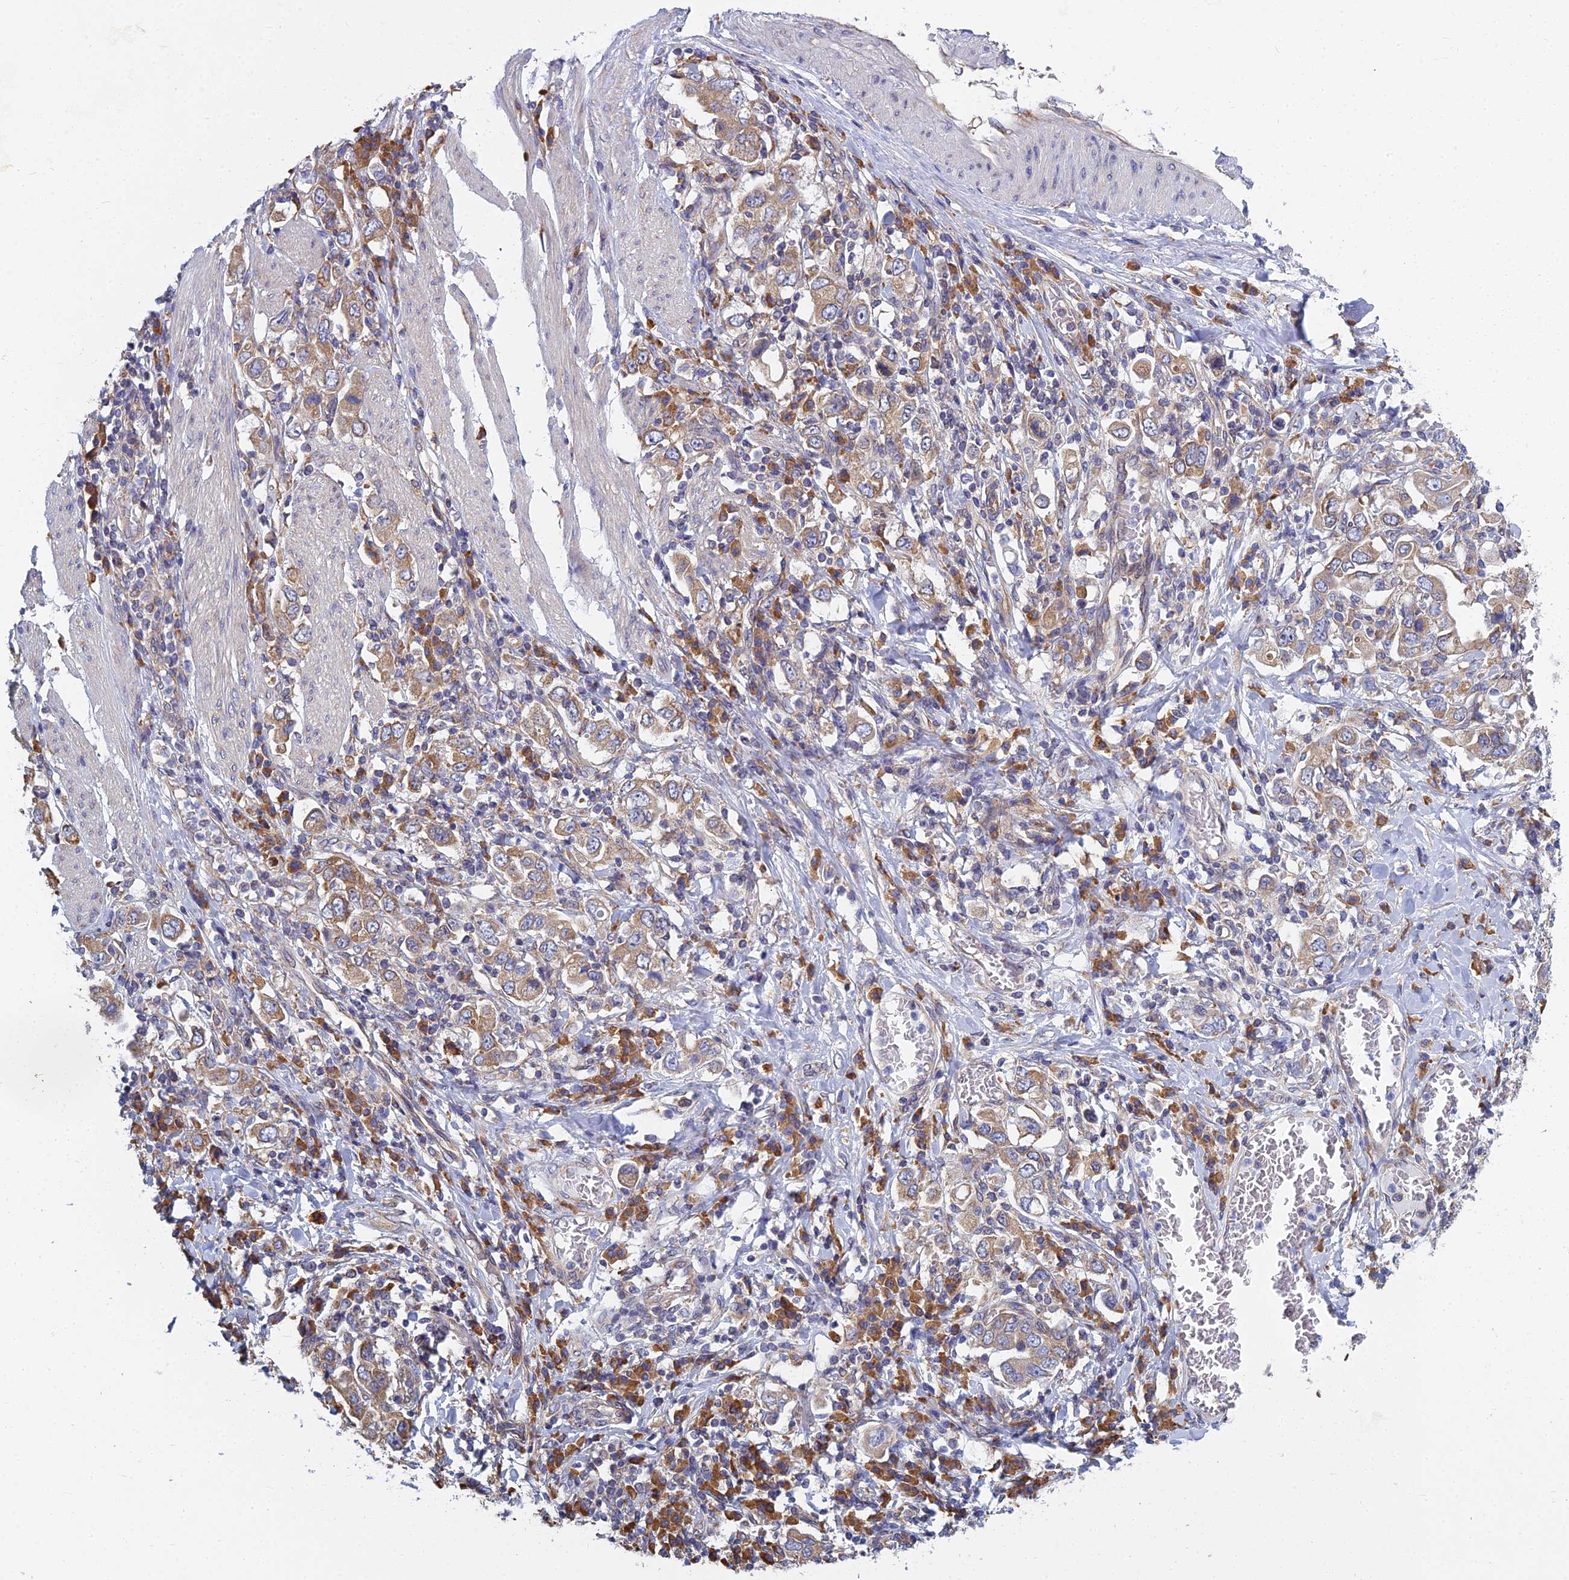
{"staining": {"intensity": "moderate", "quantity": "25%-75%", "location": "cytoplasmic/membranous"}, "tissue": "stomach cancer", "cell_type": "Tumor cells", "image_type": "cancer", "snomed": [{"axis": "morphology", "description": "Adenocarcinoma, NOS"}, {"axis": "topography", "description": "Stomach, upper"}], "caption": "This is an image of immunohistochemistry staining of adenocarcinoma (stomach), which shows moderate staining in the cytoplasmic/membranous of tumor cells.", "gene": "KIAA1143", "patient": {"sex": "male", "age": 62}}